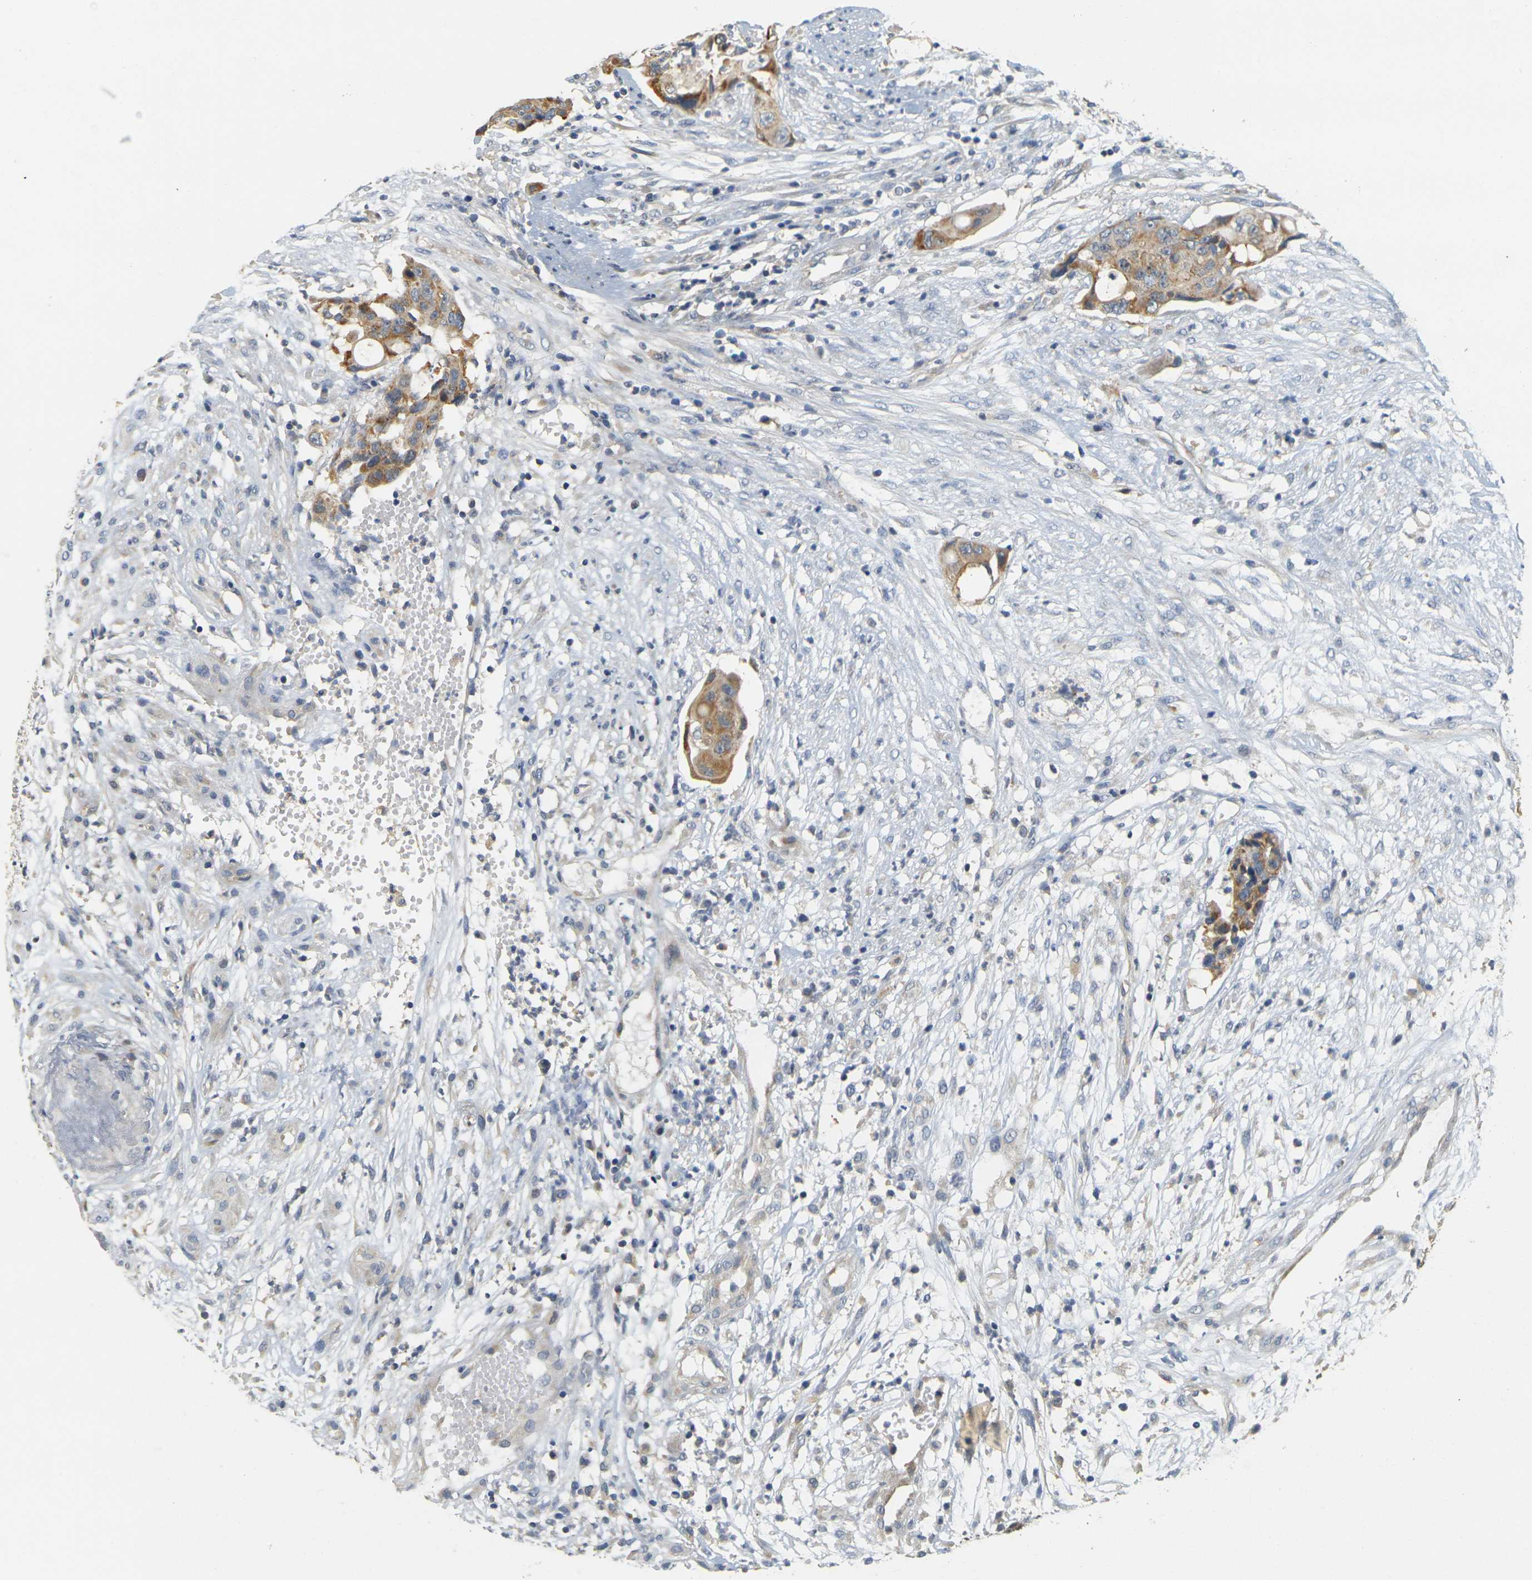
{"staining": {"intensity": "moderate", "quantity": ">75%", "location": "cytoplasmic/membranous"}, "tissue": "colorectal cancer", "cell_type": "Tumor cells", "image_type": "cancer", "snomed": [{"axis": "morphology", "description": "Adenocarcinoma, NOS"}, {"axis": "topography", "description": "Colon"}], "caption": "Brown immunohistochemical staining in colorectal adenocarcinoma demonstrates moderate cytoplasmic/membranous staining in approximately >75% of tumor cells. (IHC, brightfield microscopy, high magnification).", "gene": "GDAP1", "patient": {"sex": "female", "age": 57}}